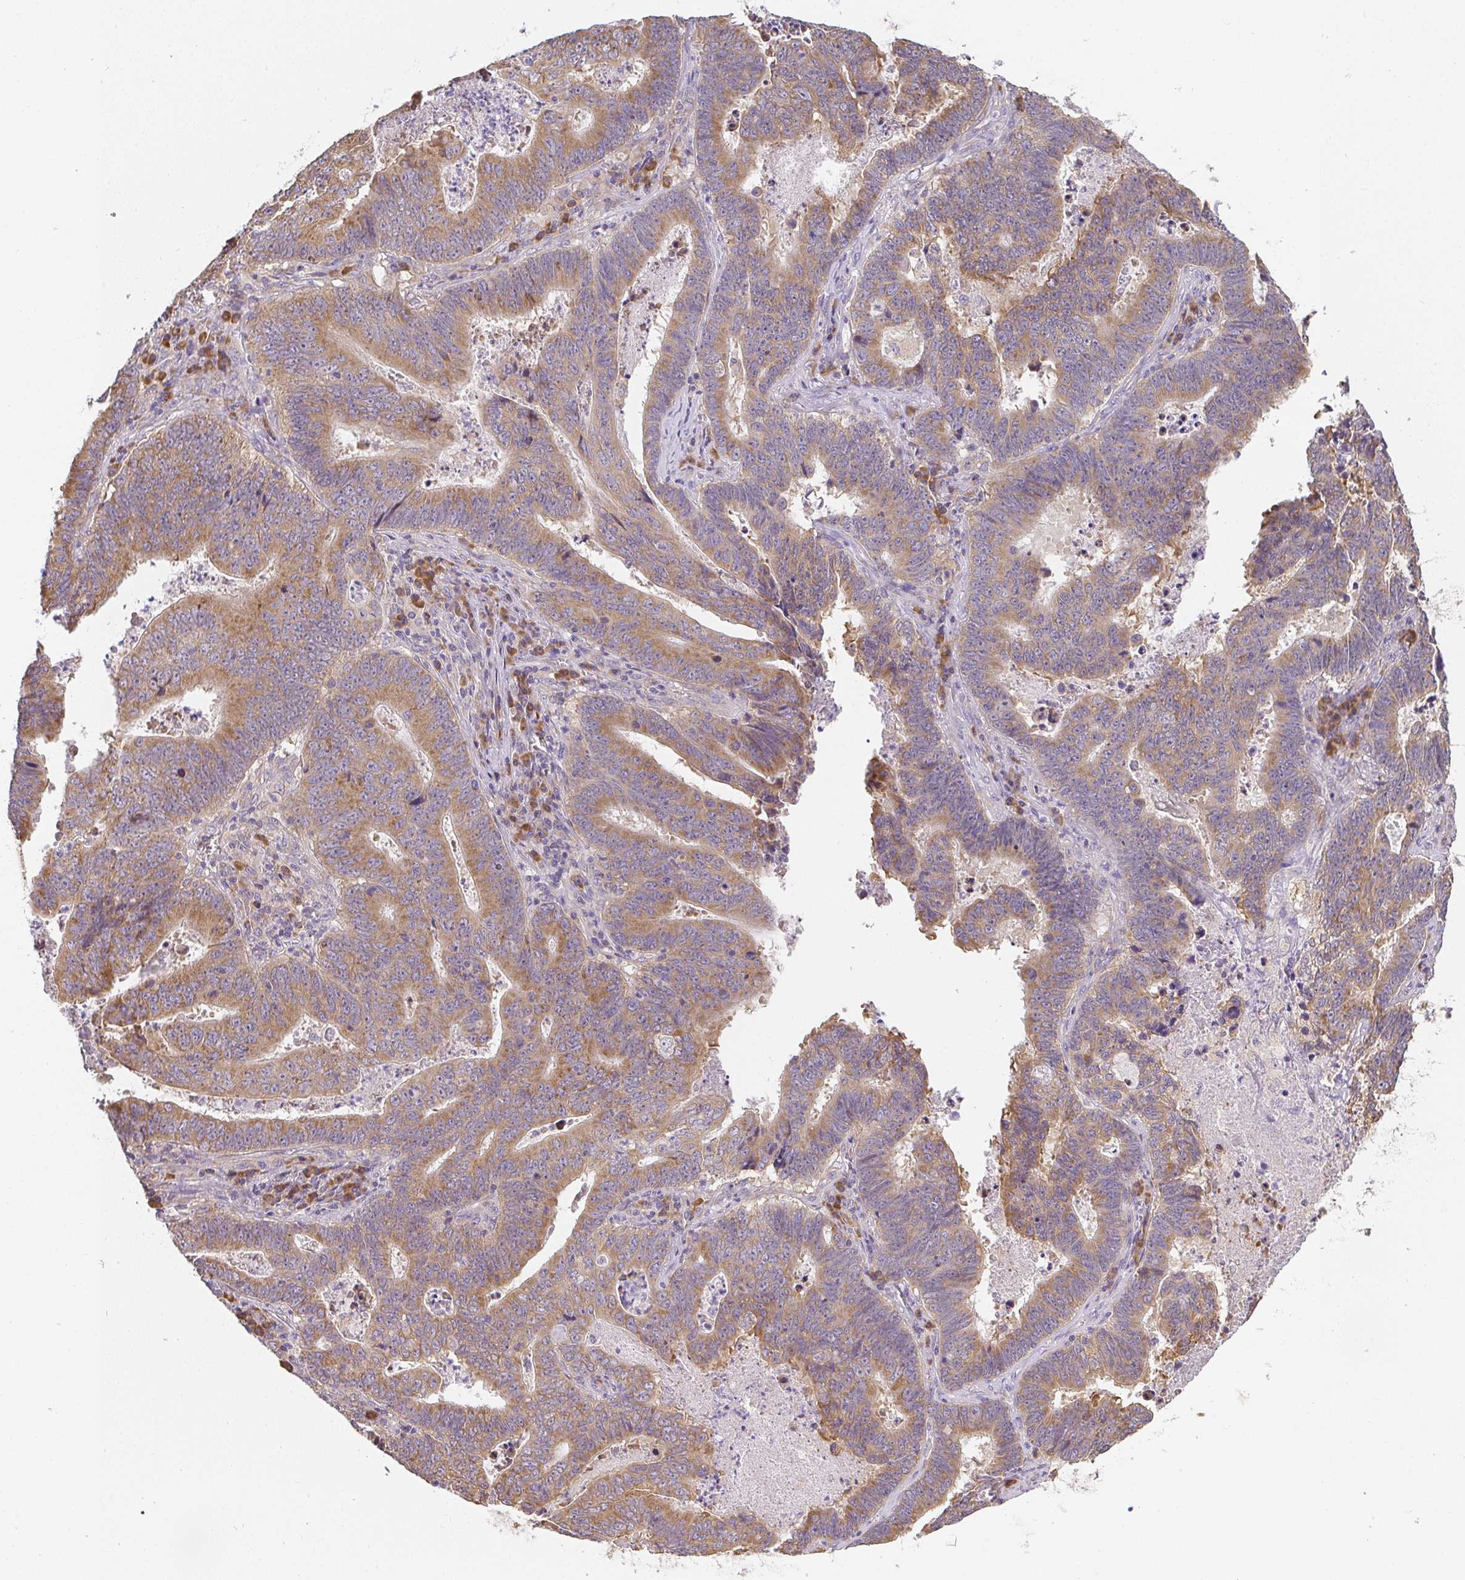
{"staining": {"intensity": "moderate", "quantity": ">75%", "location": "cytoplasmic/membranous"}, "tissue": "lung cancer", "cell_type": "Tumor cells", "image_type": "cancer", "snomed": [{"axis": "morphology", "description": "Aneuploidy"}, {"axis": "morphology", "description": "Adenocarcinoma, NOS"}, {"axis": "morphology", "description": "Adenocarcinoma primary or metastatic"}, {"axis": "topography", "description": "Lung"}], "caption": "Tumor cells demonstrate medium levels of moderate cytoplasmic/membranous staining in about >75% of cells in human lung cancer (adenocarcinoma).", "gene": "SLC35B3", "patient": {"sex": "female", "age": 75}}